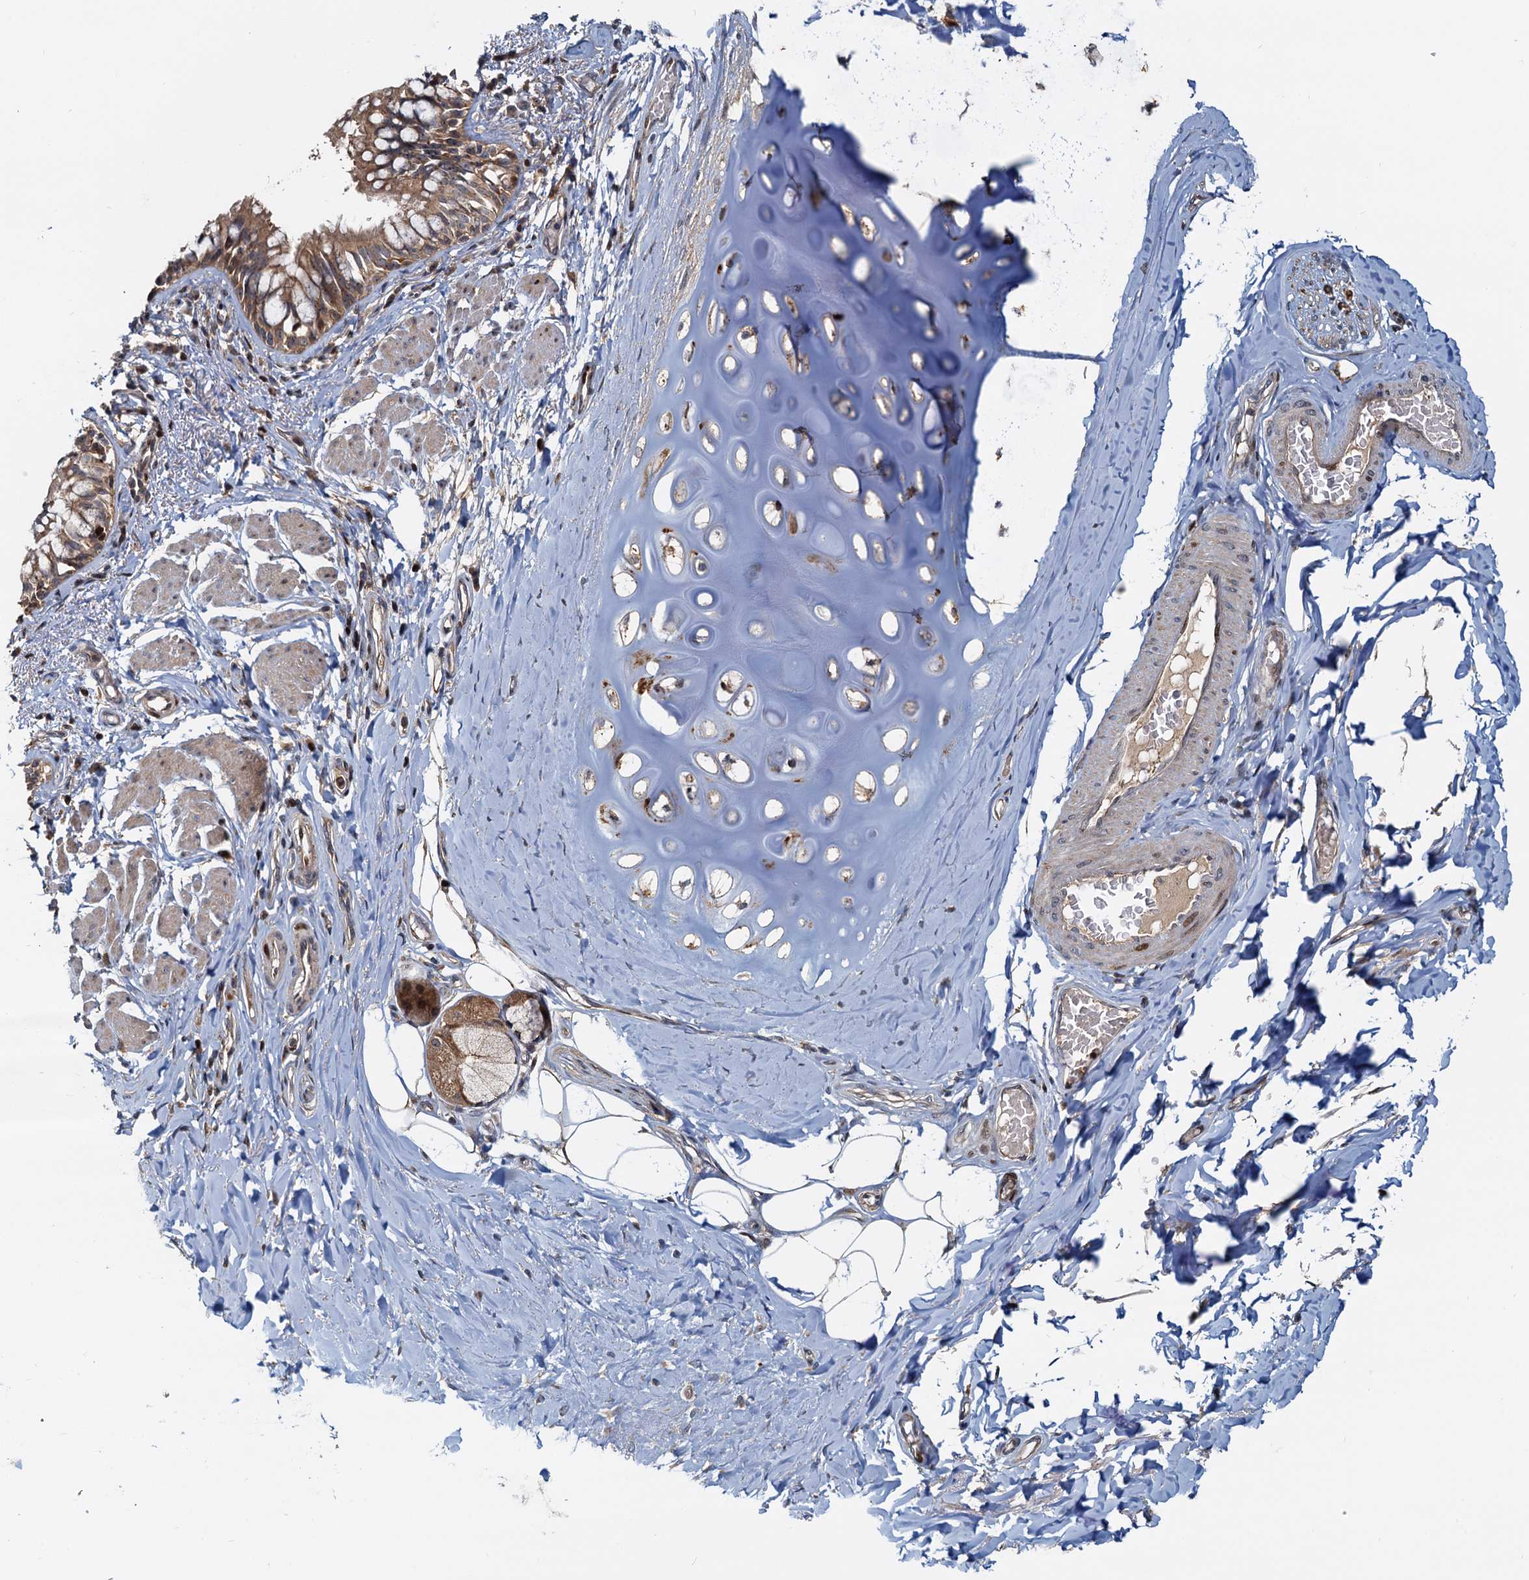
{"staining": {"intensity": "weak", "quantity": ">75%", "location": "cytoplasmic/membranous"}, "tissue": "bronchus", "cell_type": "Respiratory epithelial cells", "image_type": "normal", "snomed": [{"axis": "morphology", "description": "Normal tissue, NOS"}, {"axis": "topography", "description": "Cartilage tissue"}, {"axis": "topography", "description": "Bronchus"}], "caption": "Brown immunohistochemical staining in normal human bronchus shows weak cytoplasmic/membranous expression in approximately >75% of respiratory epithelial cells. (DAB IHC, brown staining for protein, blue staining for nuclei).", "gene": "TOLLIP", "patient": {"sex": "female", "age": 36}}